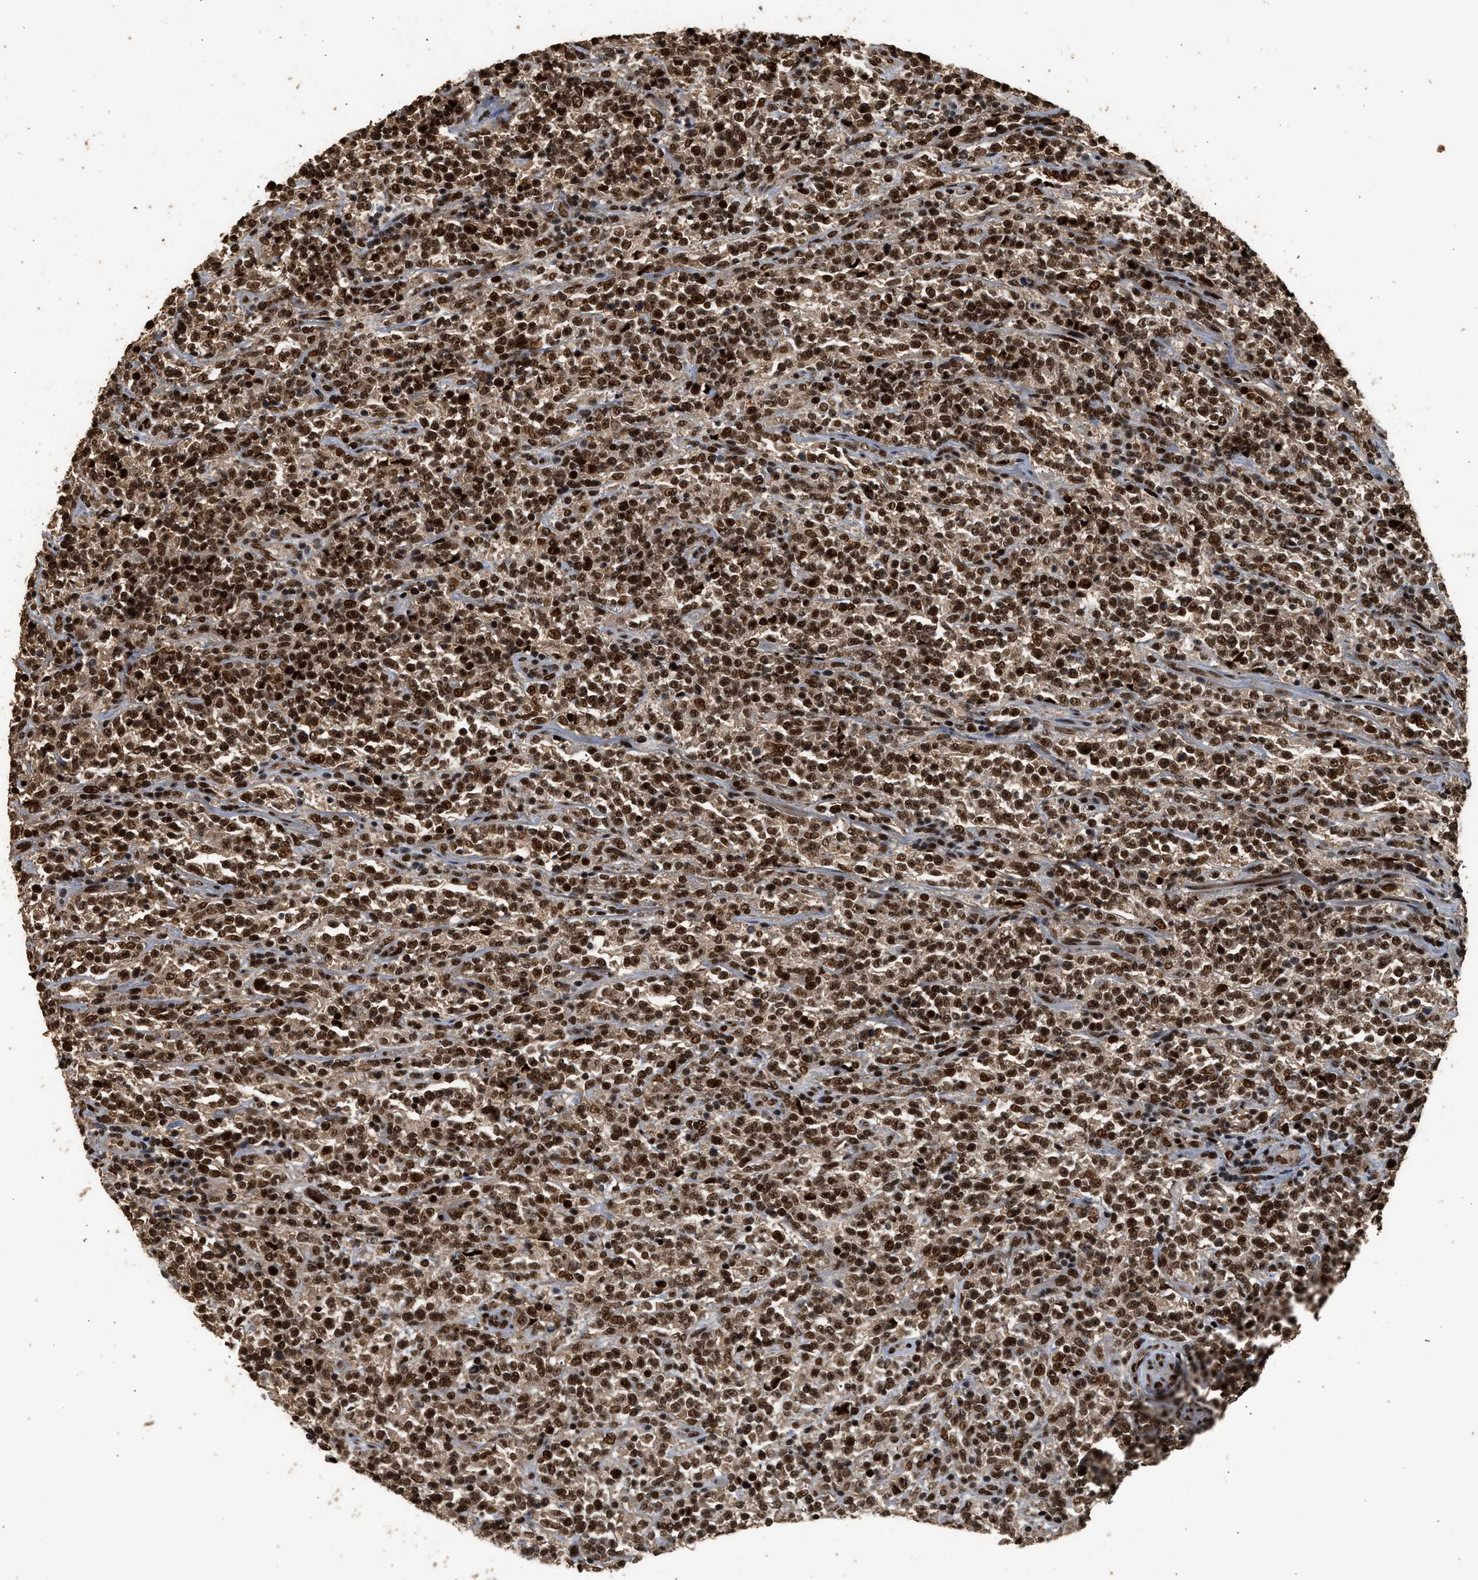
{"staining": {"intensity": "strong", "quantity": ">75%", "location": "nuclear"}, "tissue": "lymphoma", "cell_type": "Tumor cells", "image_type": "cancer", "snomed": [{"axis": "morphology", "description": "Malignant lymphoma, non-Hodgkin's type, High grade"}, {"axis": "topography", "description": "Soft tissue"}], "caption": "This is a photomicrograph of immunohistochemistry (IHC) staining of malignant lymphoma, non-Hodgkin's type (high-grade), which shows strong staining in the nuclear of tumor cells.", "gene": "PPP4R3B", "patient": {"sex": "male", "age": 18}}